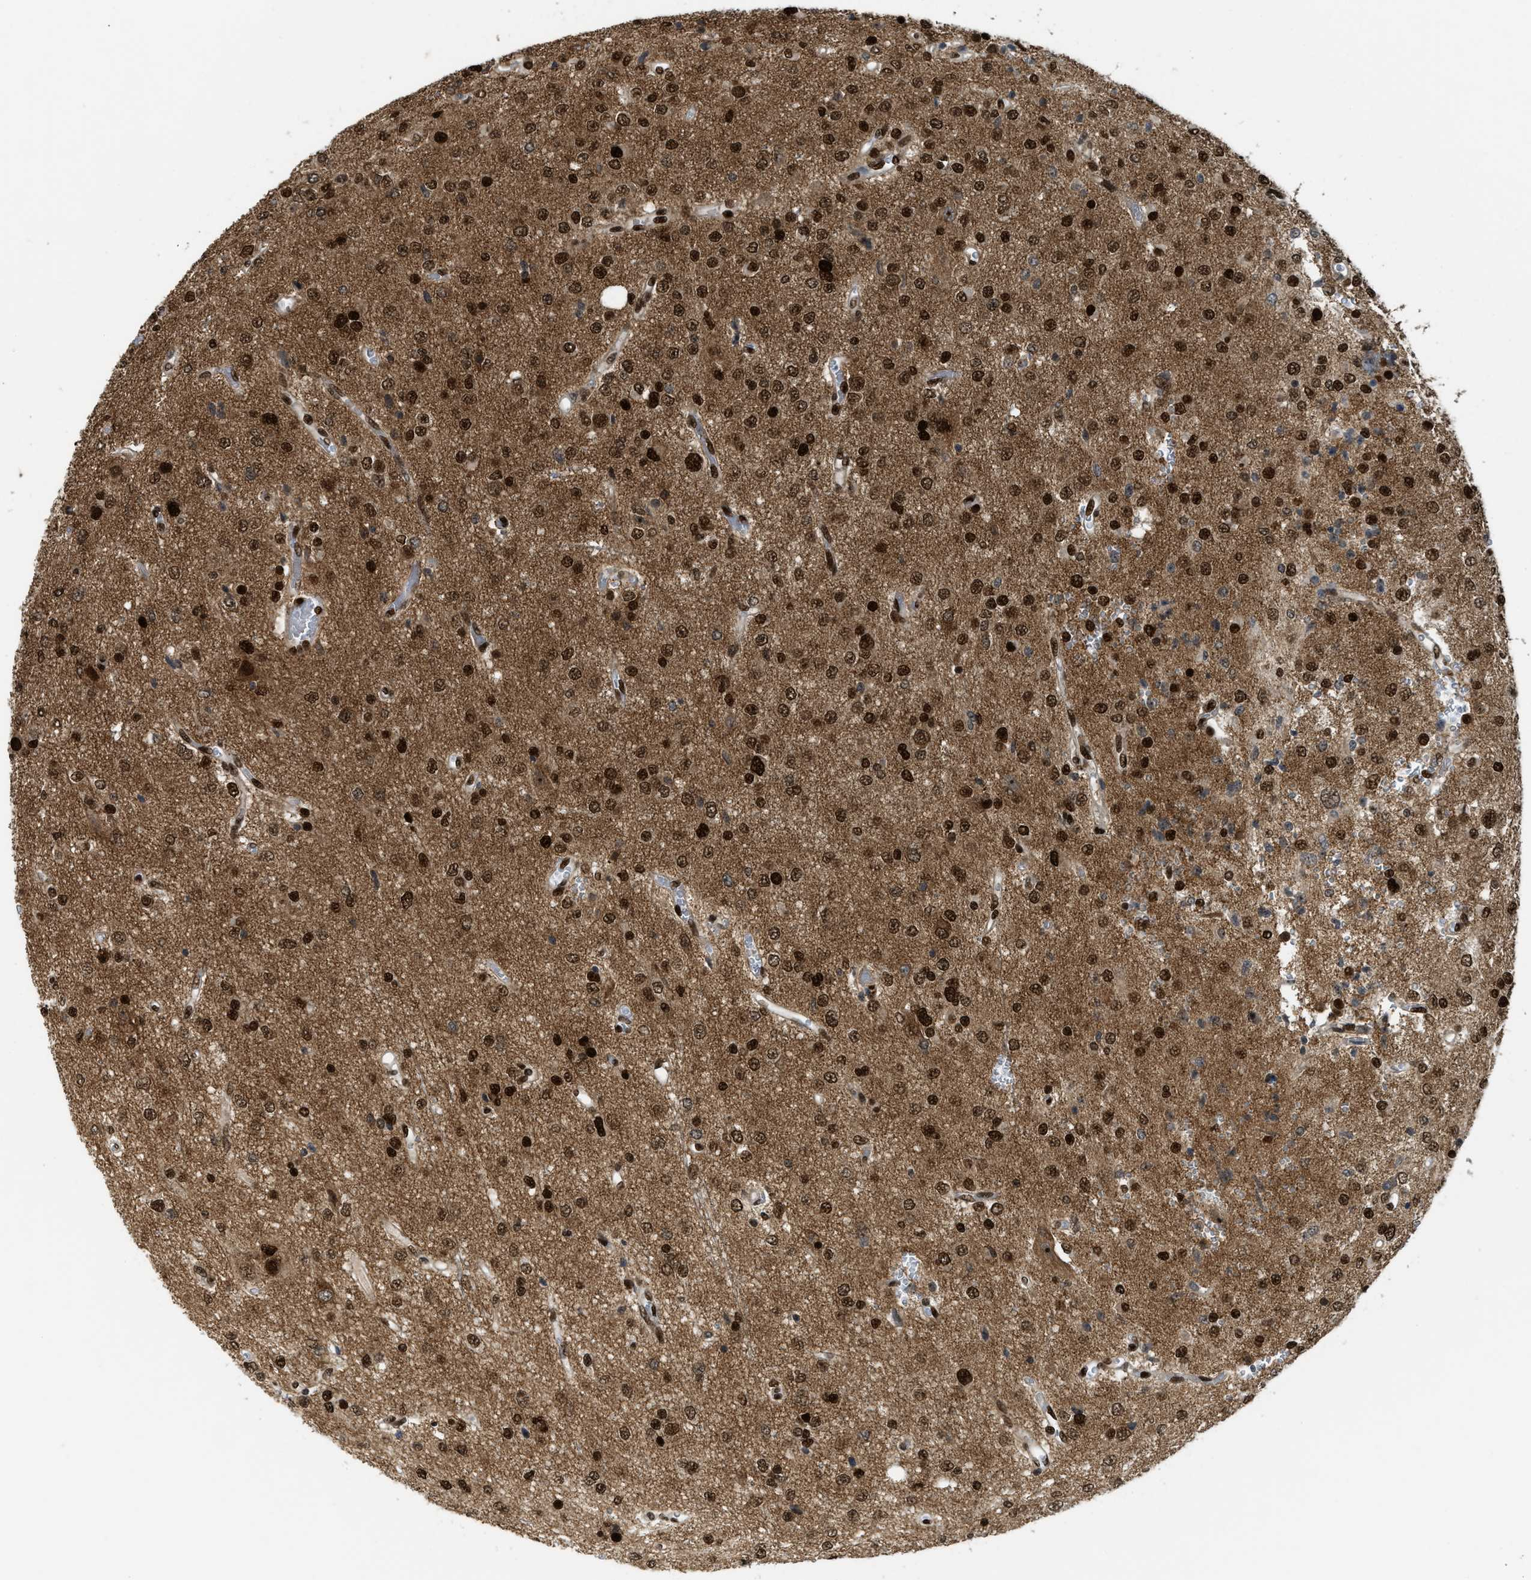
{"staining": {"intensity": "strong", "quantity": ">75%", "location": "nuclear"}, "tissue": "glioma", "cell_type": "Tumor cells", "image_type": "cancer", "snomed": [{"axis": "morphology", "description": "Glioma, malignant, Low grade"}, {"axis": "topography", "description": "Brain"}], "caption": "Immunohistochemistry (IHC) (DAB (3,3'-diaminobenzidine)) staining of human malignant glioma (low-grade) shows strong nuclear protein positivity in about >75% of tumor cells. (DAB IHC, brown staining for protein, blue staining for nuclei).", "gene": "RFX5", "patient": {"sex": "male", "age": 38}}